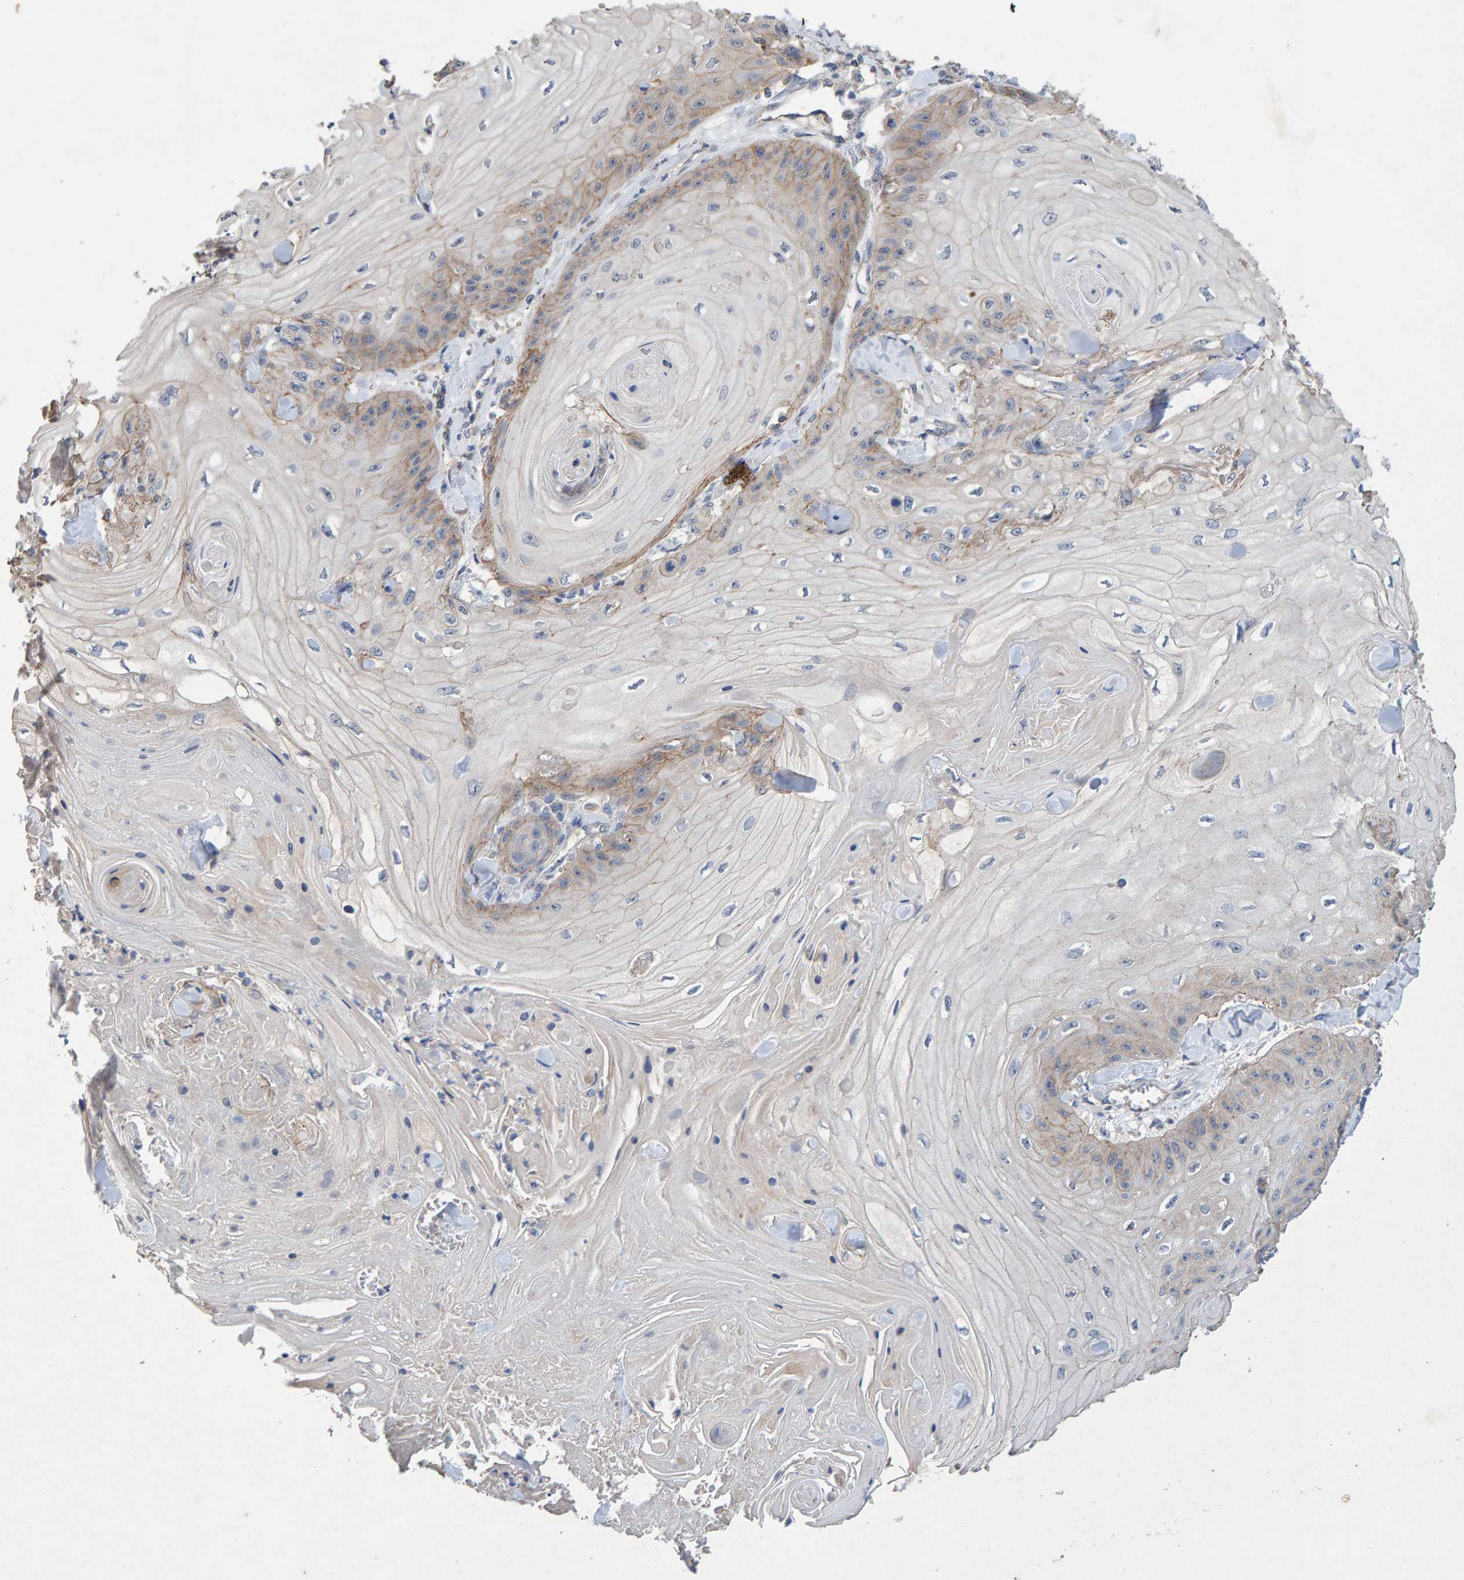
{"staining": {"intensity": "weak", "quantity": "<25%", "location": "cytoplasmic/membranous"}, "tissue": "skin cancer", "cell_type": "Tumor cells", "image_type": "cancer", "snomed": [{"axis": "morphology", "description": "Squamous cell carcinoma, NOS"}, {"axis": "topography", "description": "Skin"}], "caption": "Immunohistochemistry micrograph of neoplastic tissue: human skin cancer stained with DAB demonstrates no significant protein staining in tumor cells. (DAB IHC, high magnification).", "gene": "EFR3A", "patient": {"sex": "male", "age": 74}}